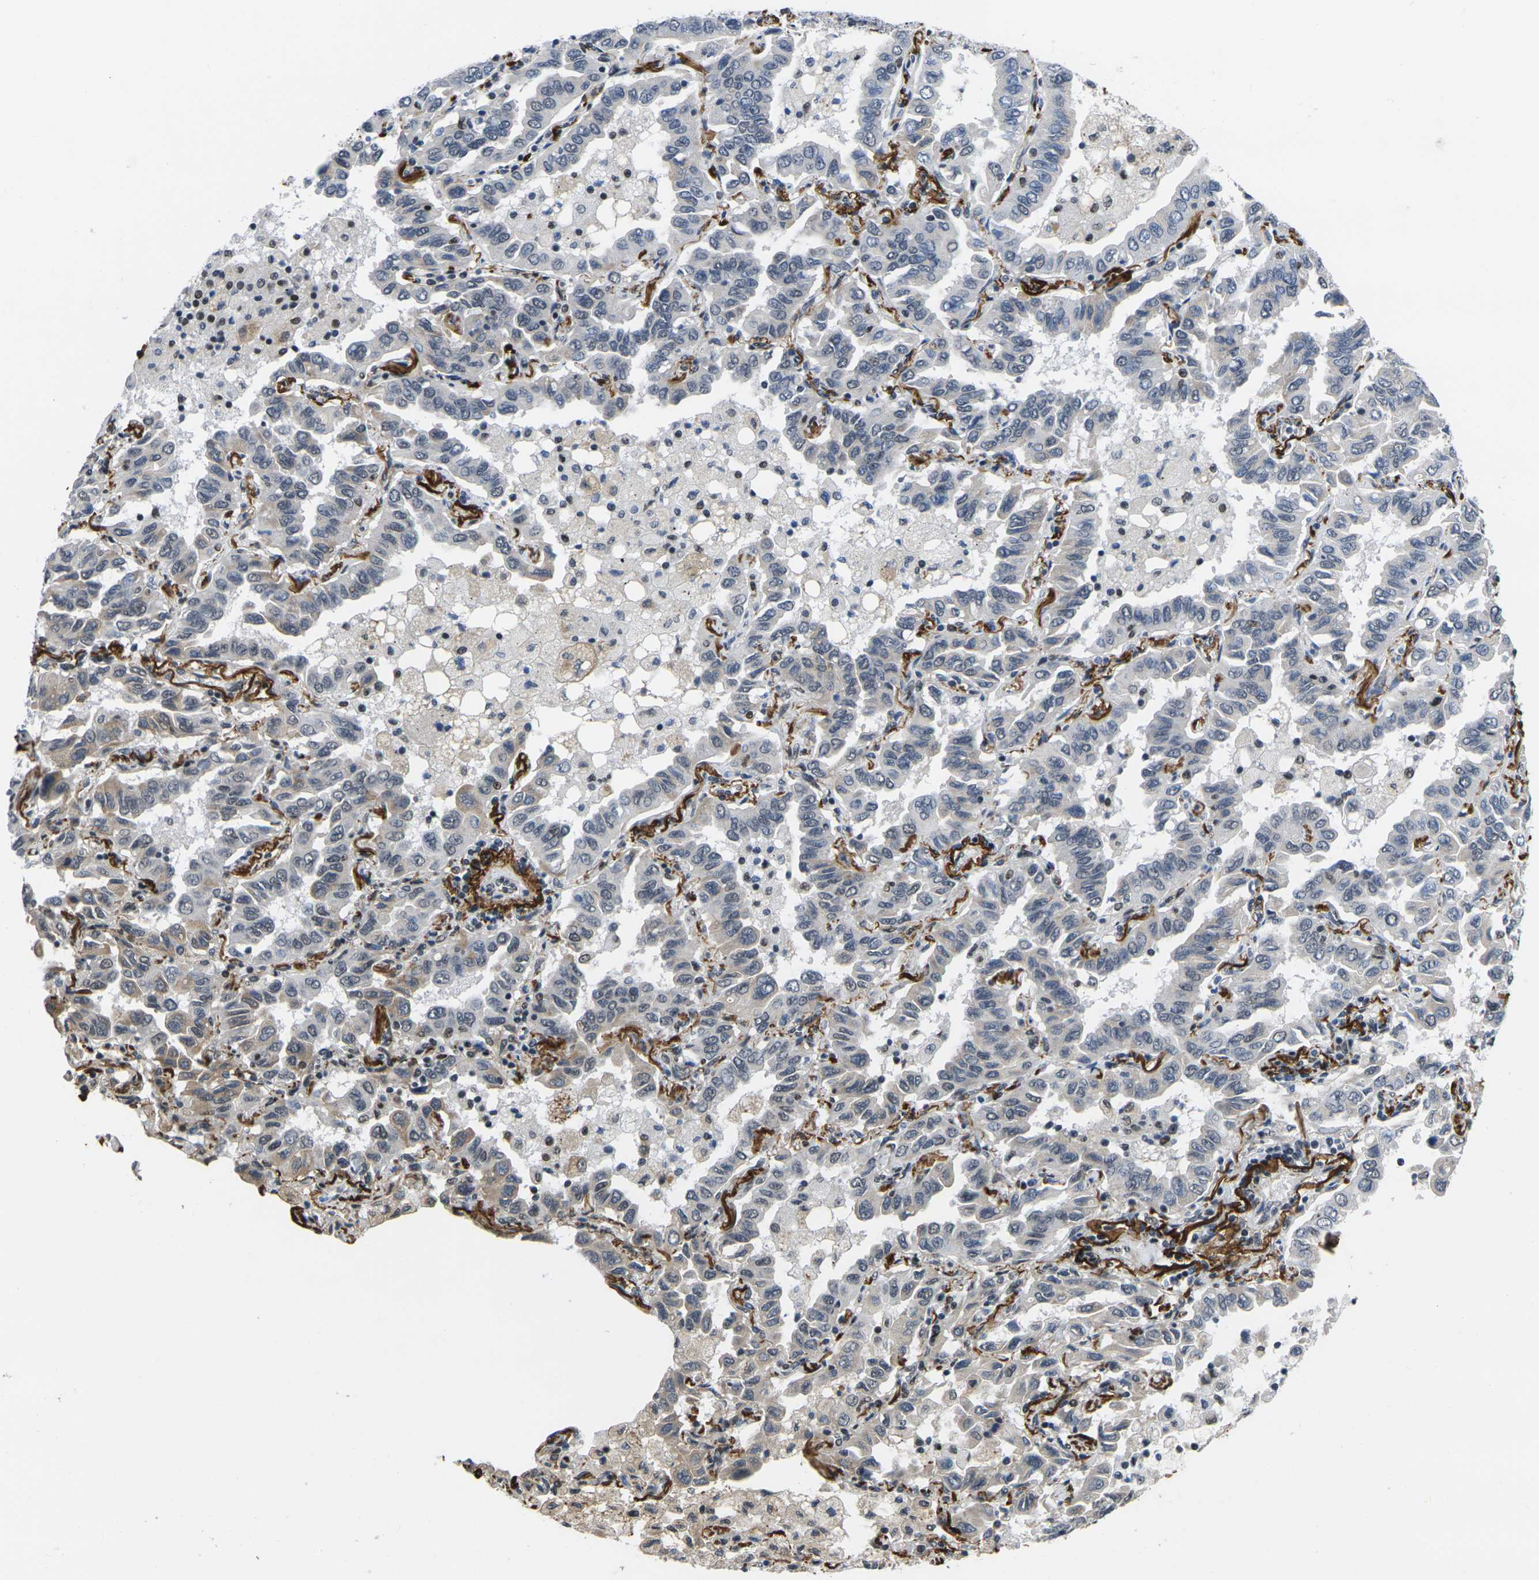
{"staining": {"intensity": "negative", "quantity": "none", "location": "none"}, "tissue": "lung cancer", "cell_type": "Tumor cells", "image_type": "cancer", "snomed": [{"axis": "morphology", "description": "Adenocarcinoma, NOS"}, {"axis": "topography", "description": "Lung"}], "caption": "This photomicrograph is of adenocarcinoma (lung) stained with immunohistochemistry (IHC) to label a protein in brown with the nuclei are counter-stained blue. There is no positivity in tumor cells.", "gene": "RBM7", "patient": {"sex": "male", "age": 64}}